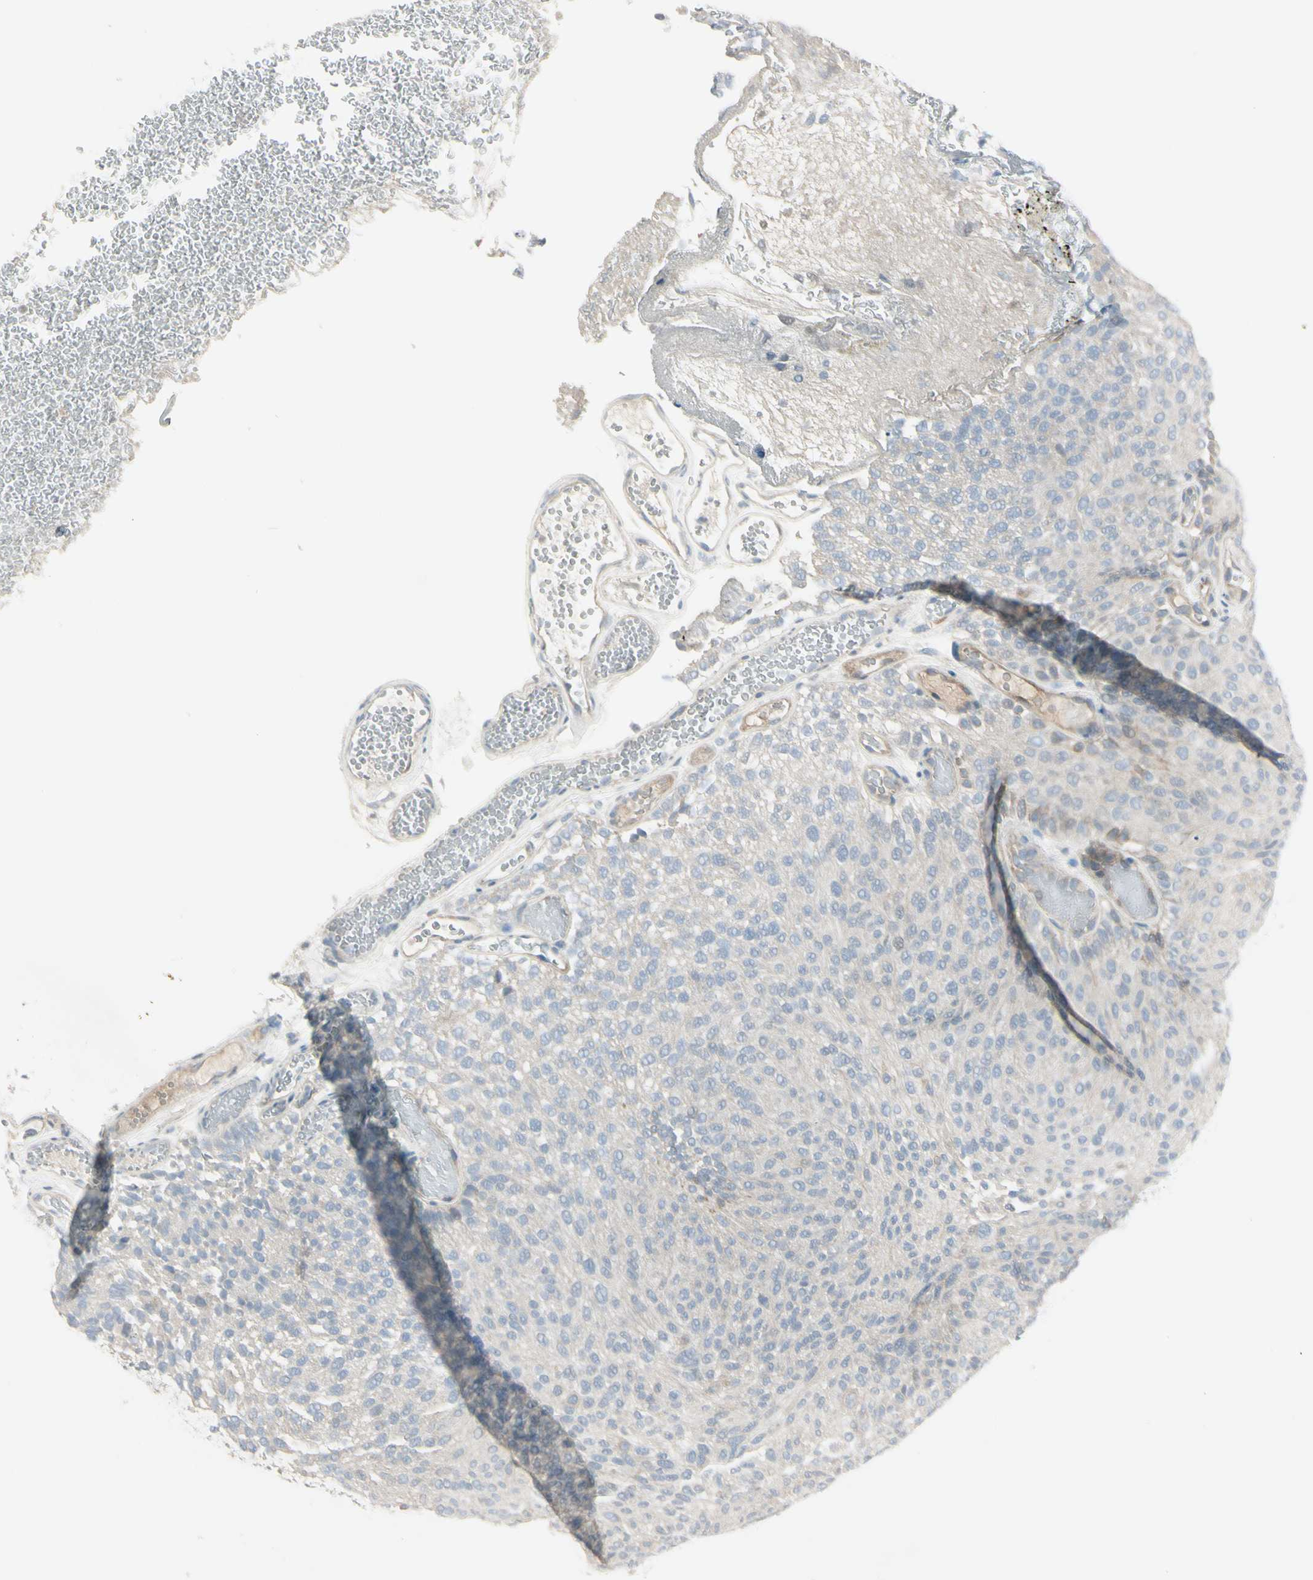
{"staining": {"intensity": "negative", "quantity": "none", "location": "none"}, "tissue": "urothelial cancer", "cell_type": "Tumor cells", "image_type": "cancer", "snomed": [{"axis": "morphology", "description": "Urothelial carcinoma, Low grade"}, {"axis": "topography", "description": "Urinary bladder"}], "caption": "Immunohistochemistry (IHC) histopathology image of urothelial carcinoma (low-grade) stained for a protein (brown), which reveals no staining in tumor cells.", "gene": "AATK", "patient": {"sex": "male", "age": 78}}